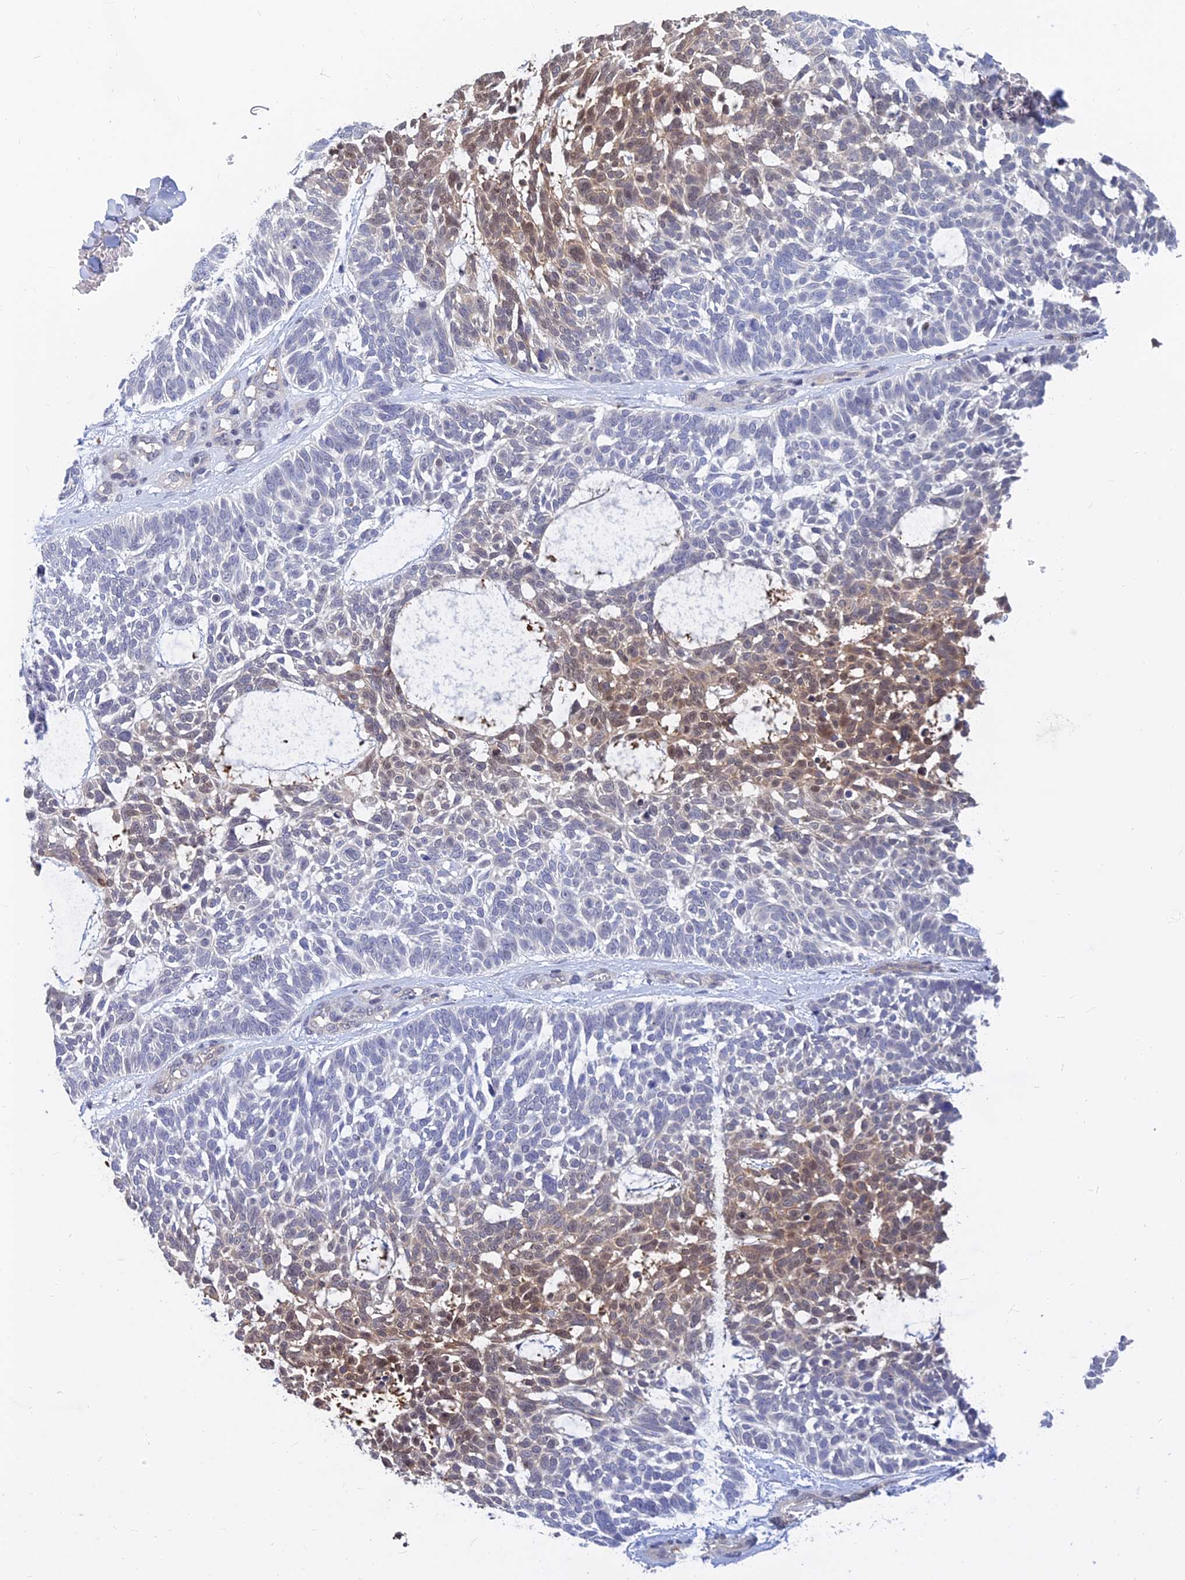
{"staining": {"intensity": "moderate", "quantity": "<25%", "location": "cytoplasmic/membranous"}, "tissue": "skin cancer", "cell_type": "Tumor cells", "image_type": "cancer", "snomed": [{"axis": "morphology", "description": "Basal cell carcinoma"}, {"axis": "topography", "description": "Skin"}], "caption": "Skin cancer stained for a protein (brown) shows moderate cytoplasmic/membranous positive positivity in about <25% of tumor cells.", "gene": "B3GALT4", "patient": {"sex": "male", "age": 88}}